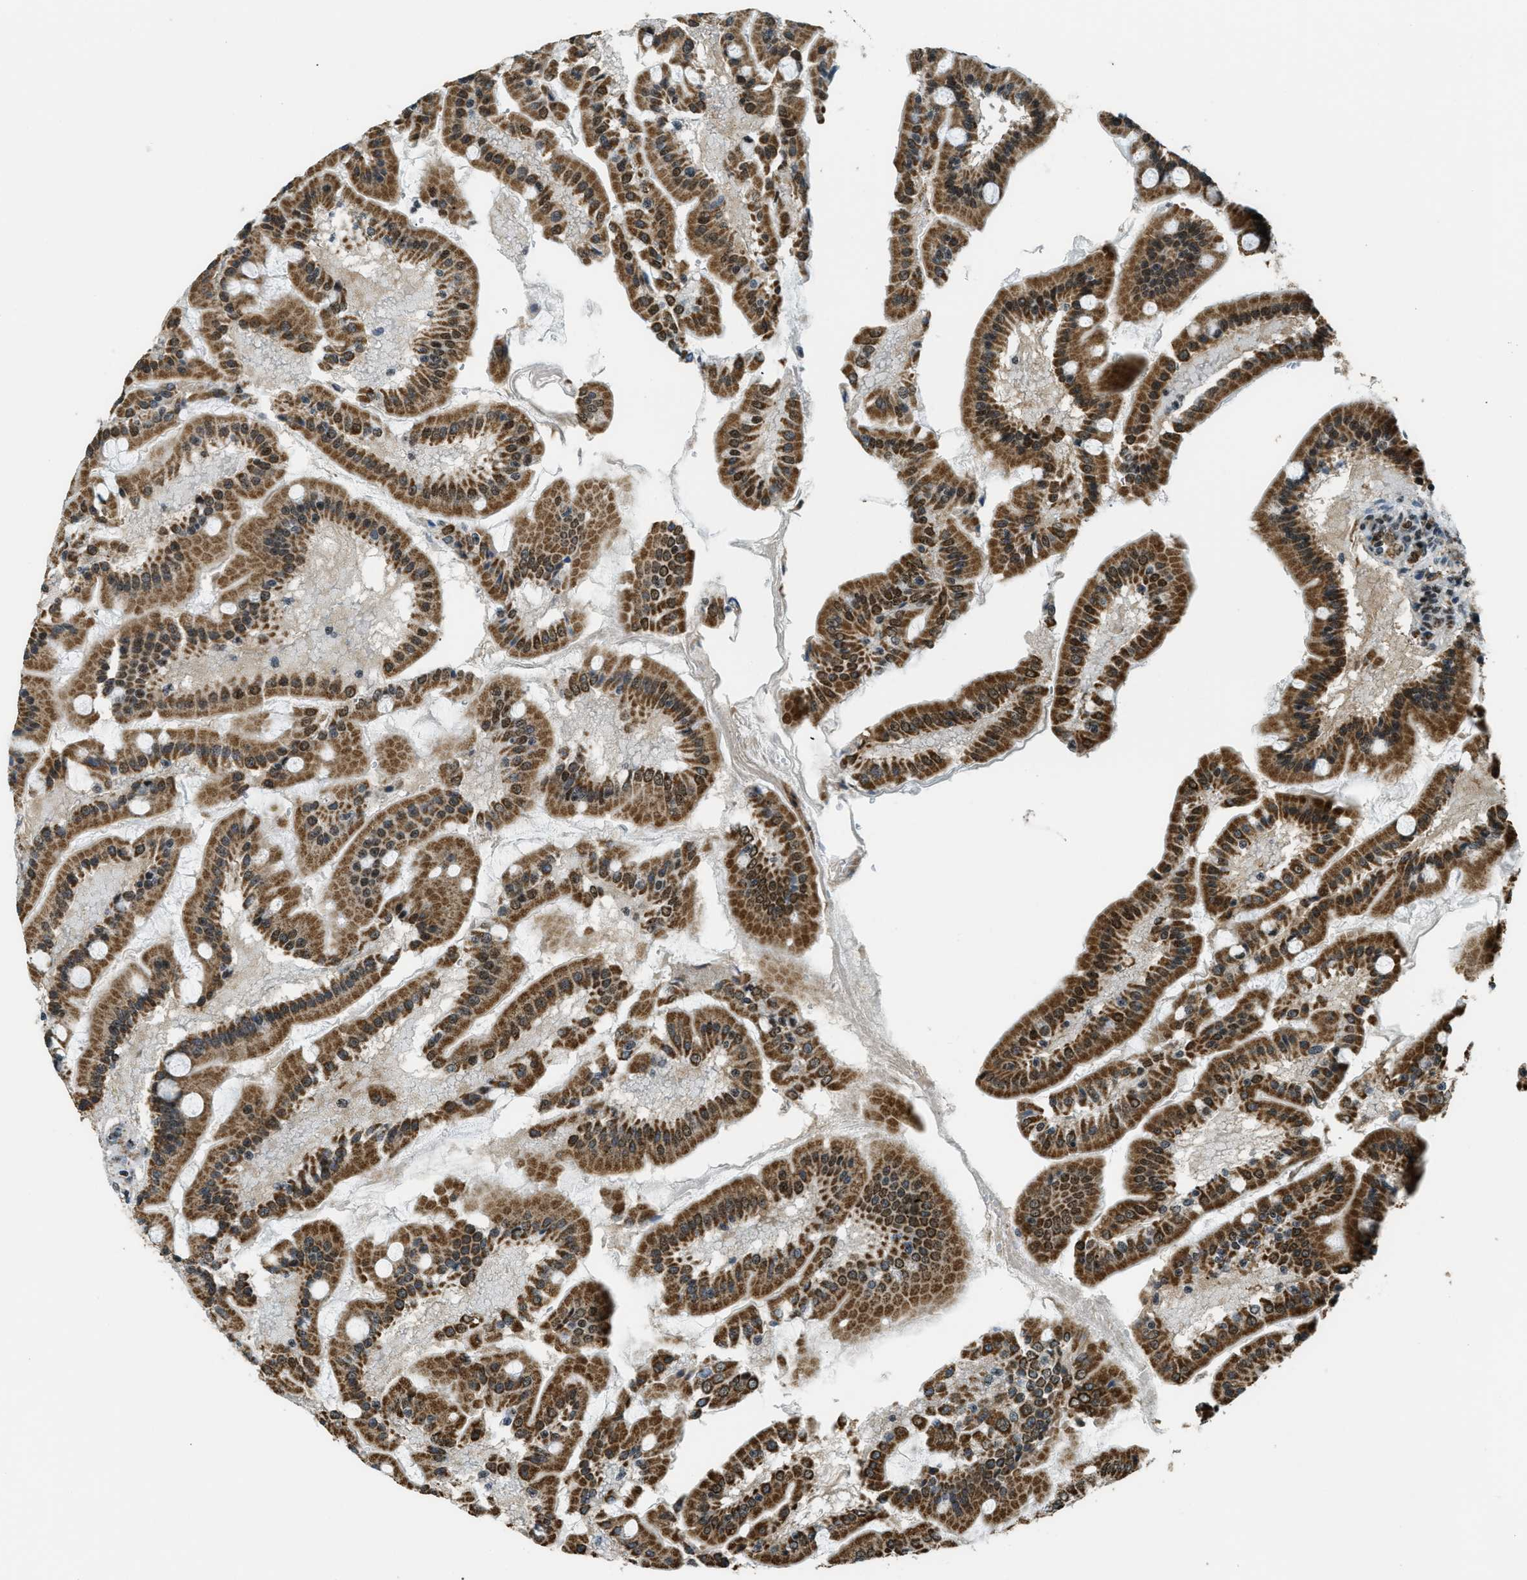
{"staining": {"intensity": "strong", "quantity": ">75%", "location": "cytoplasmic/membranous,nuclear"}, "tissue": "duodenum", "cell_type": "Glandular cells", "image_type": "normal", "snomed": [{"axis": "morphology", "description": "Normal tissue, NOS"}, {"axis": "topography", "description": "Duodenum"}], "caption": "A brown stain labels strong cytoplasmic/membranous,nuclear positivity of a protein in glandular cells of unremarkable human duodenum. Nuclei are stained in blue.", "gene": "SP100", "patient": {"sex": "male", "age": 50}}